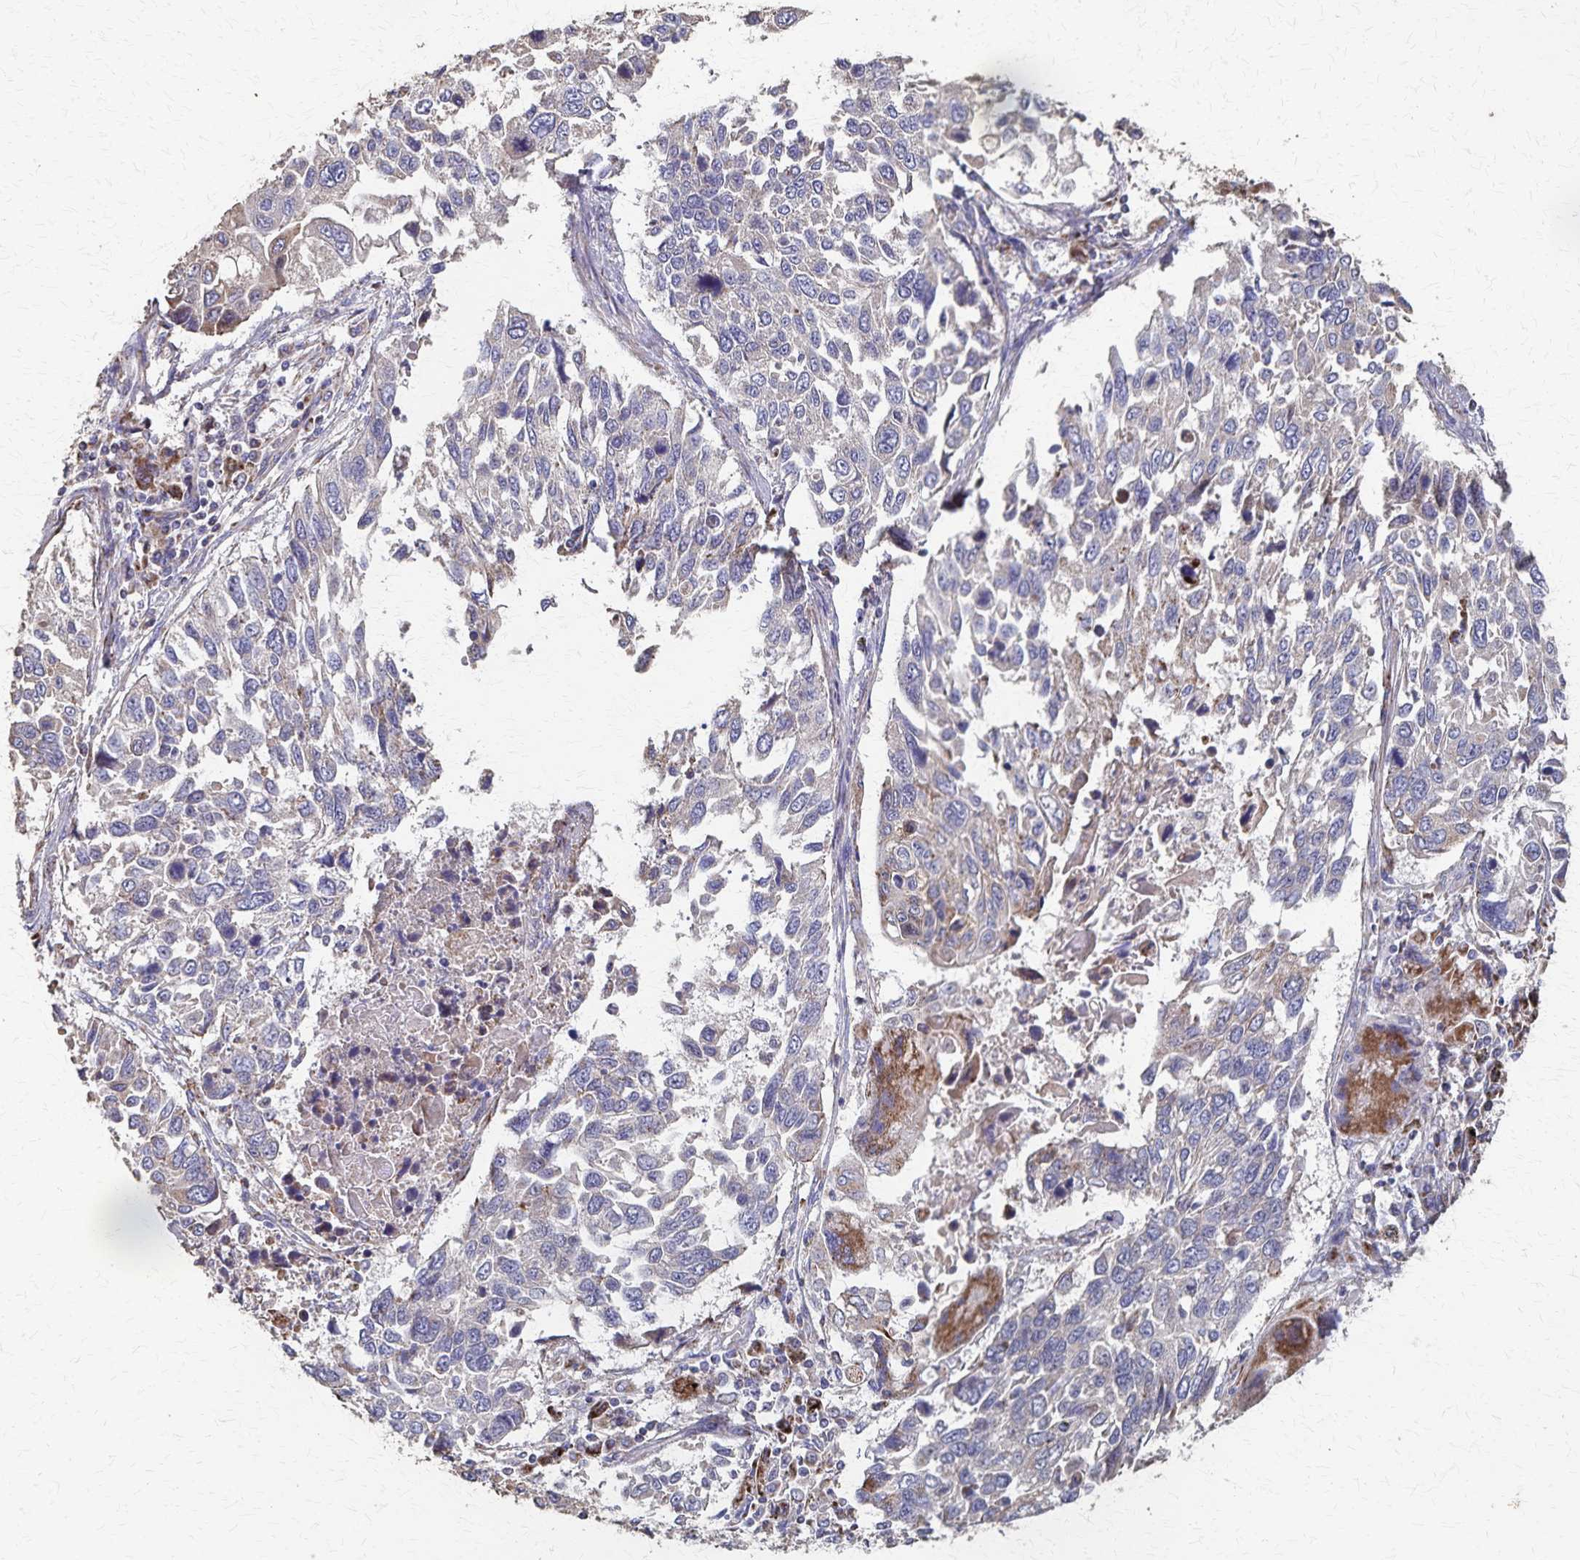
{"staining": {"intensity": "moderate", "quantity": "<25%", "location": "cytoplasmic/membranous"}, "tissue": "lung cancer", "cell_type": "Tumor cells", "image_type": "cancer", "snomed": [{"axis": "morphology", "description": "Squamous cell carcinoma, NOS"}, {"axis": "topography", "description": "Lung"}], "caption": "Squamous cell carcinoma (lung) stained with DAB (3,3'-diaminobenzidine) immunohistochemistry shows low levels of moderate cytoplasmic/membranous positivity in approximately <25% of tumor cells. Nuclei are stained in blue.", "gene": "PGAP2", "patient": {"sex": "male", "age": 62}}